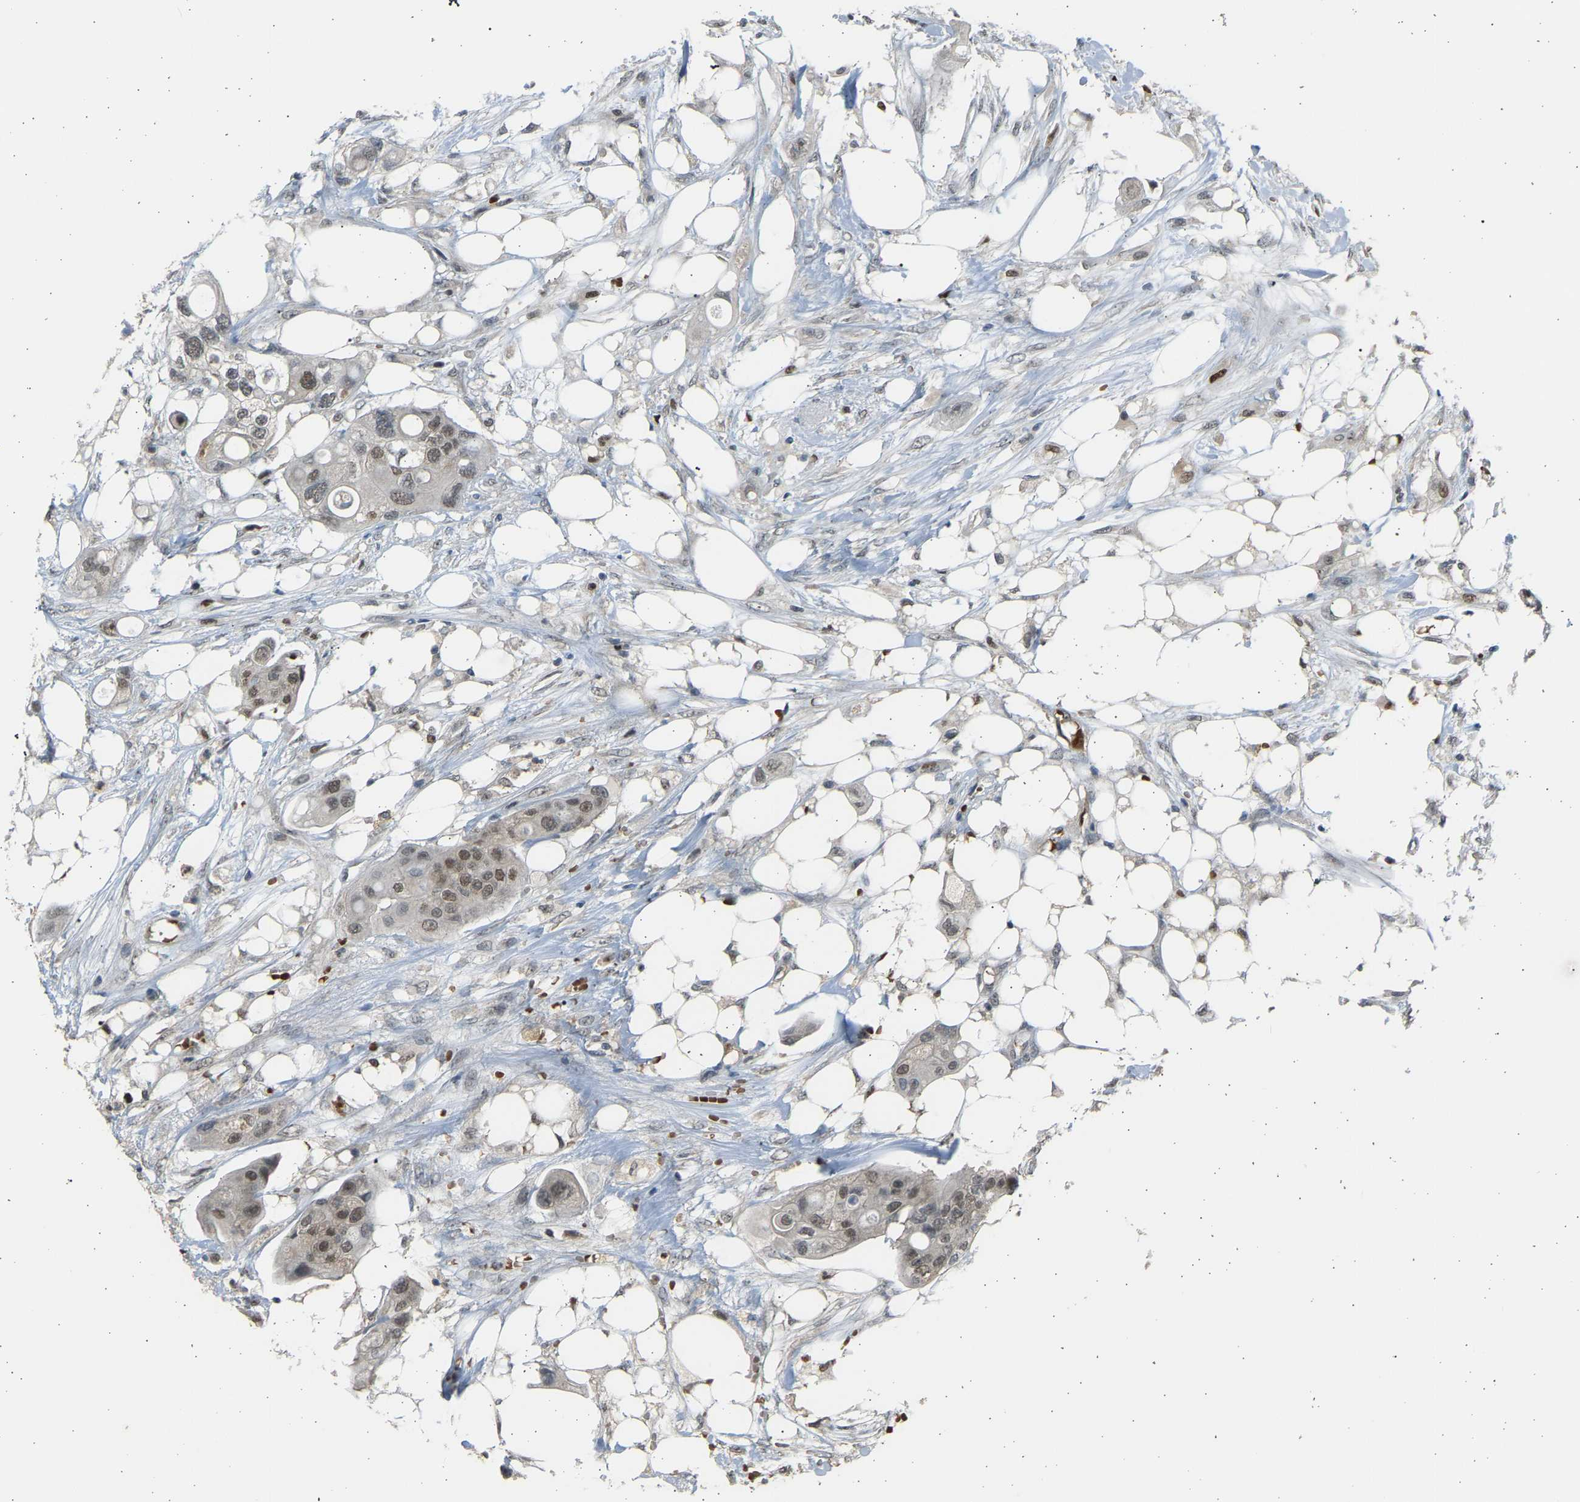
{"staining": {"intensity": "moderate", "quantity": ">75%", "location": "nuclear"}, "tissue": "colorectal cancer", "cell_type": "Tumor cells", "image_type": "cancer", "snomed": [{"axis": "morphology", "description": "Adenocarcinoma, NOS"}, {"axis": "topography", "description": "Colon"}], "caption": "Colorectal cancer (adenocarcinoma) stained with a brown dye displays moderate nuclear positive expression in about >75% of tumor cells.", "gene": "BIRC2", "patient": {"sex": "female", "age": 57}}